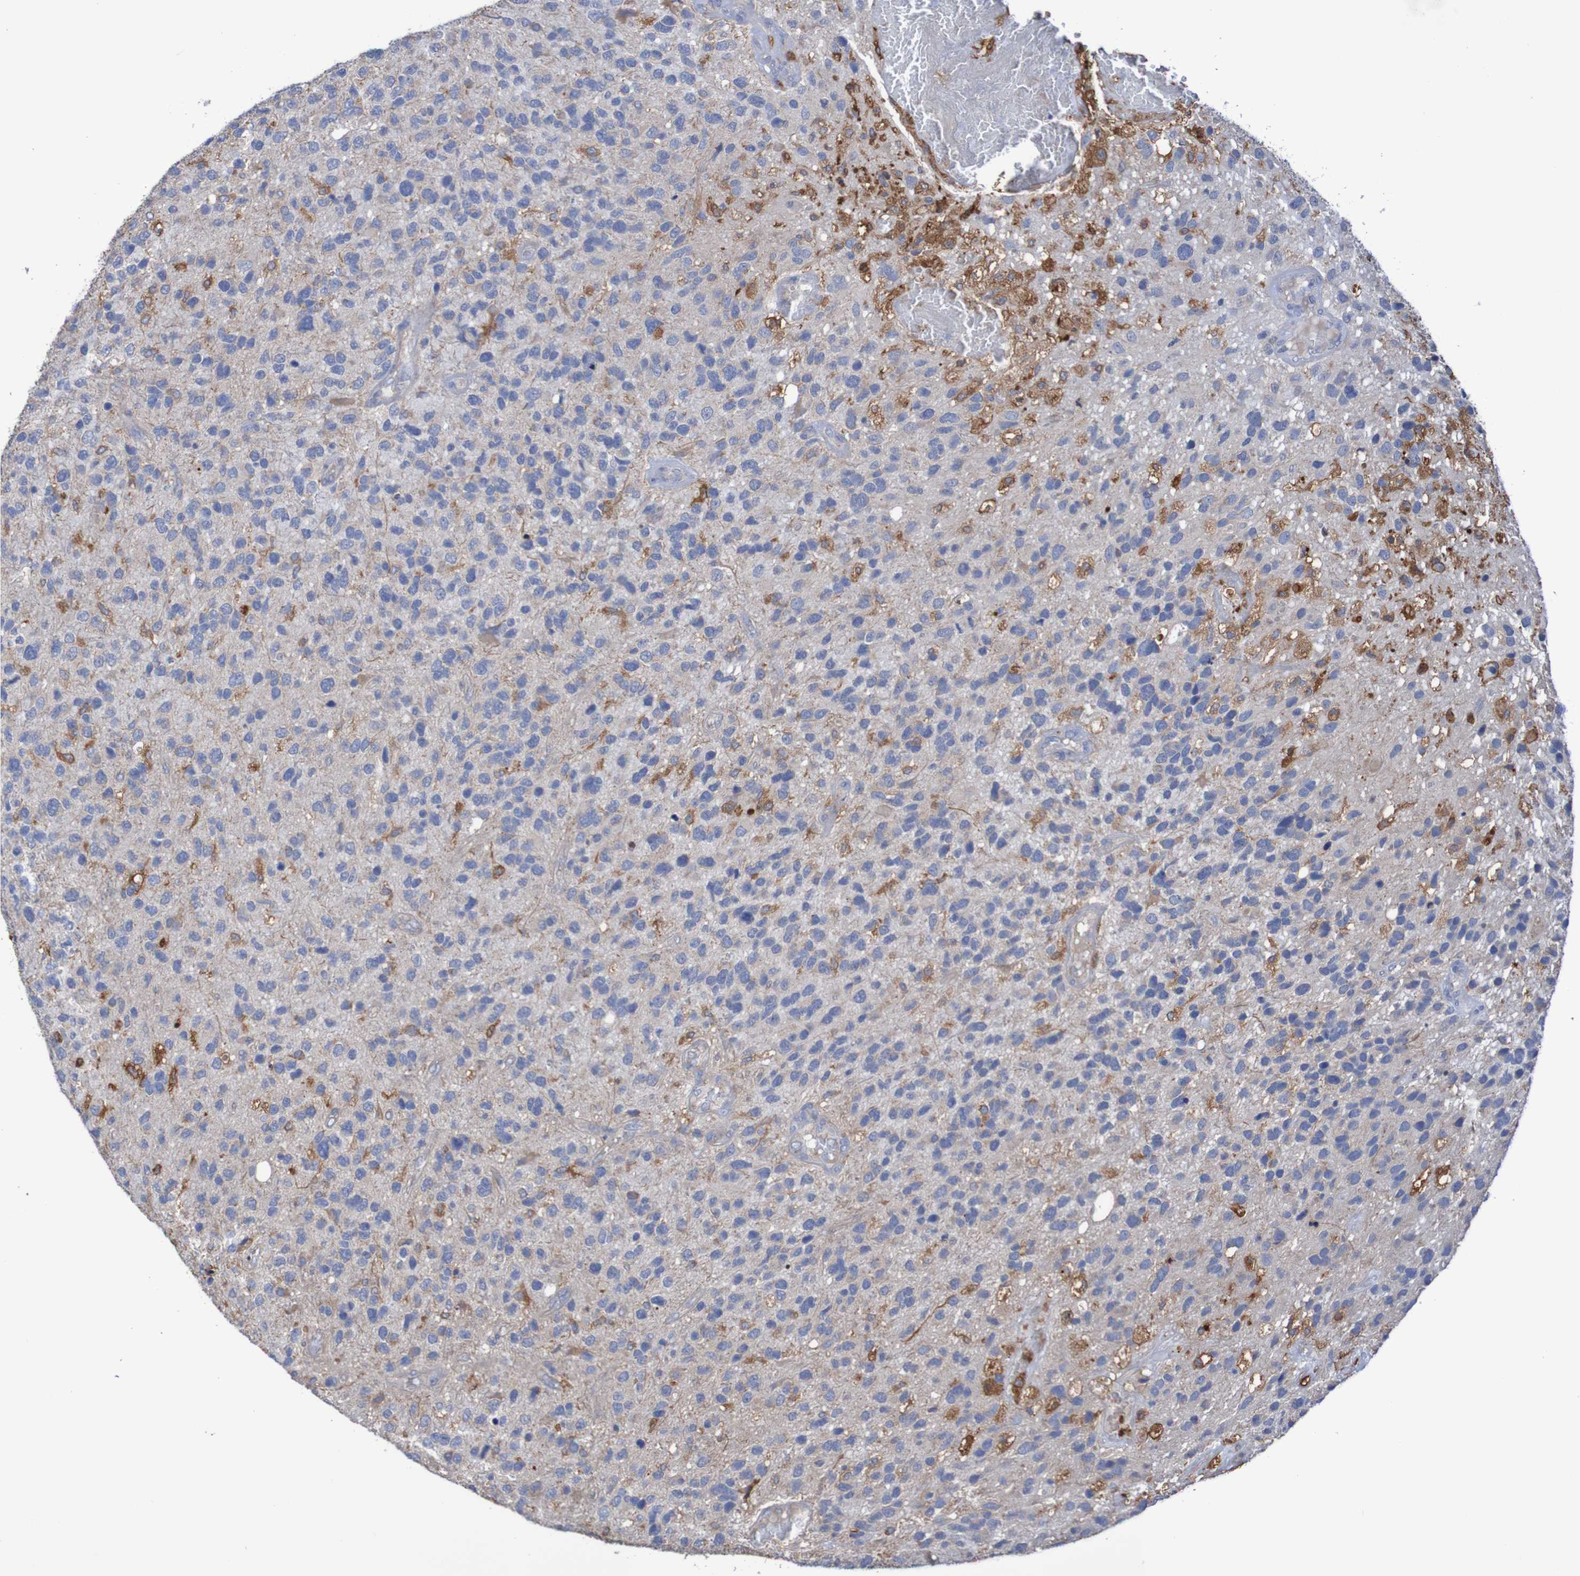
{"staining": {"intensity": "moderate", "quantity": "<25%", "location": "cytoplasmic/membranous"}, "tissue": "glioma", "cell_type": "Tumor cells", "image_type": "cancer", "snomed": [{"axis": "morphology", "description": "Glioma, malignant, High grade"}, {"axis": "topography", "description": "Brain"}], "caption": "The image reveals immunohistochemical staining of malignant high-grade glioma. There is moderate cytoplasmic/membranous staining is present in approximately <25% of tumor cells.", "gene": "PHYH", "patient": {"sex": "female", "age": 58}}